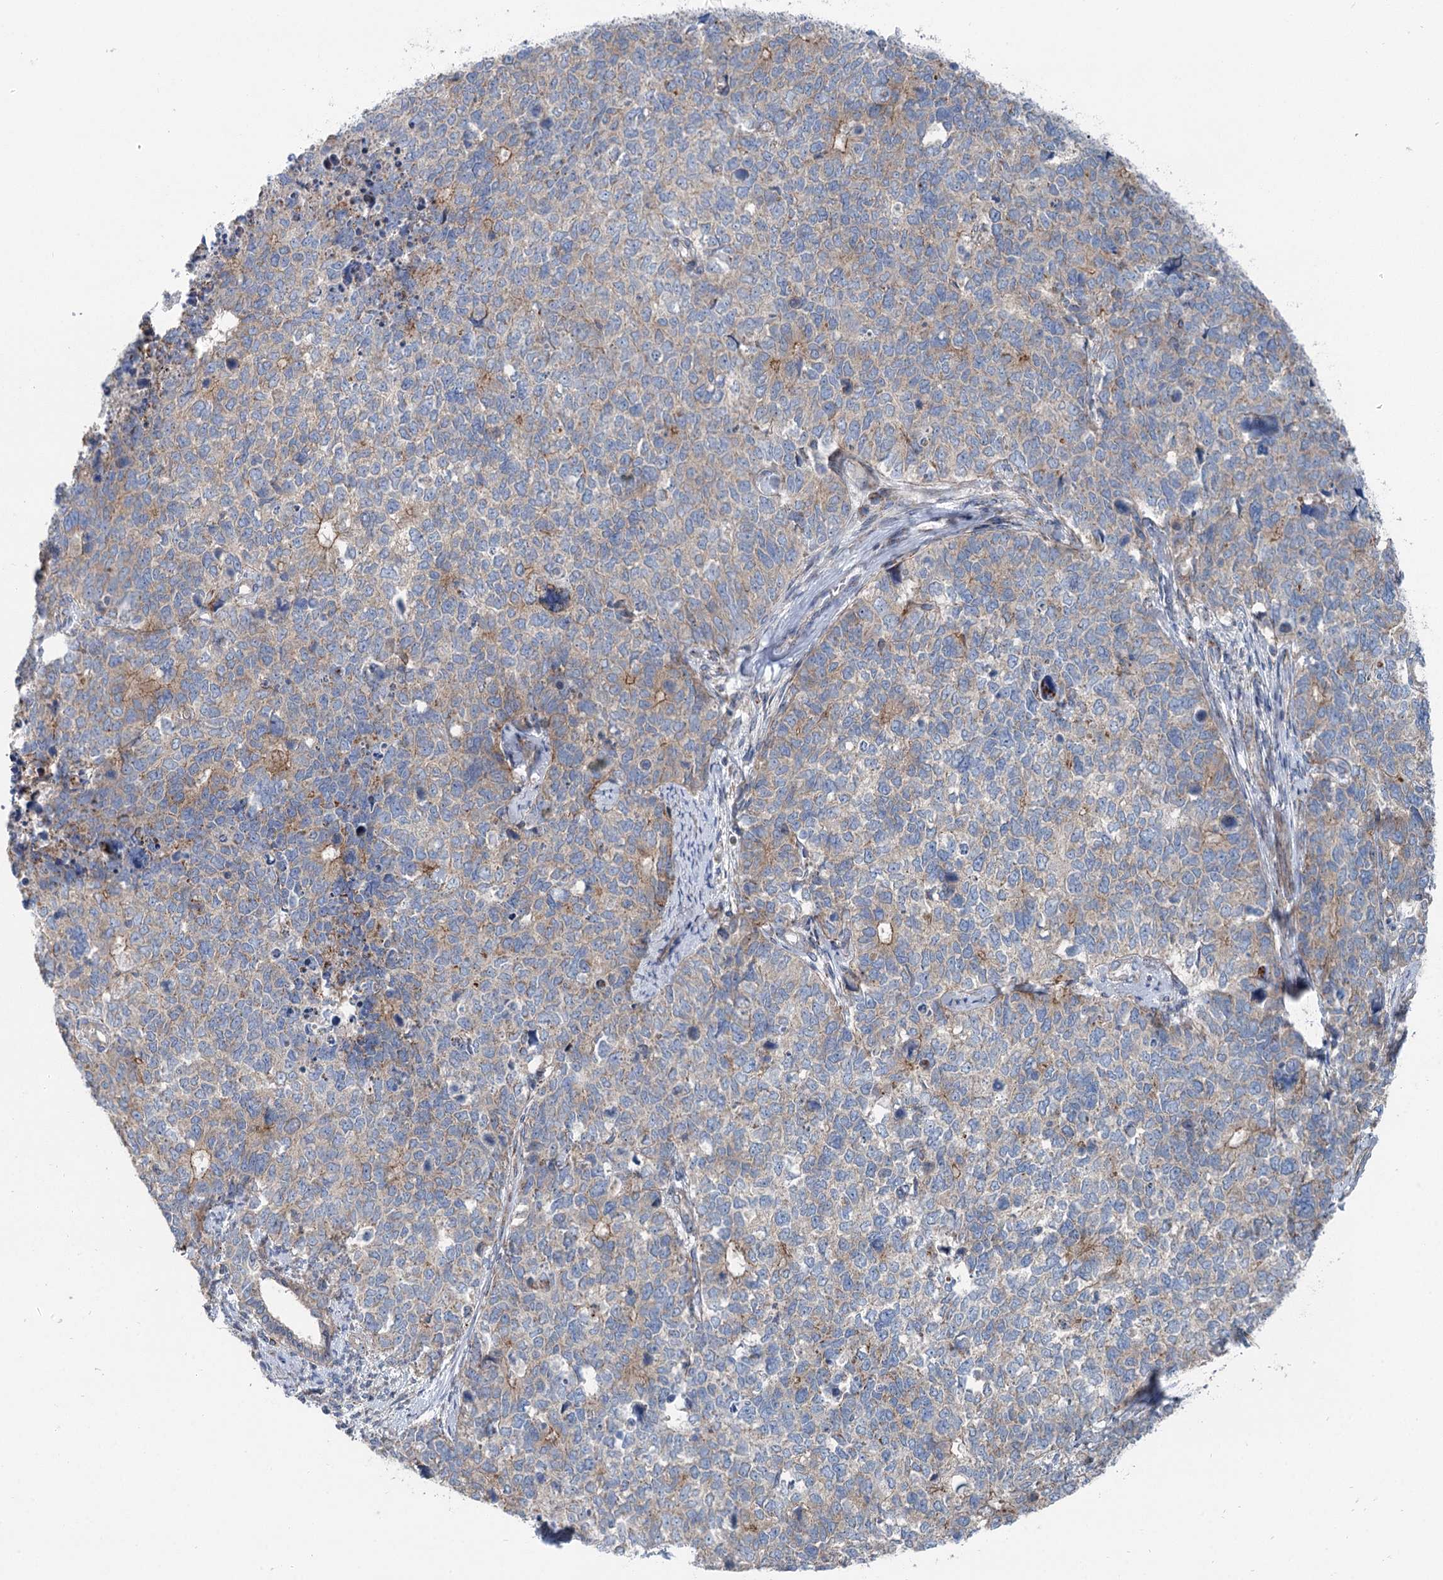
{"staining": {"intensity": "weak", "quantity": "<25%", "location": "cytoplasmic/membranous"}, "tissue": "cervical cancer", "cell_type": "Tumor cells", "image_type": "cancer", "snomed": [{"axis": "morphology", "description": "Squamous cell carcinoma, NOS"}, {"axis": "topography", "description": "Cervix"}], "caption": "Immunohistochemistry photomicrograph of neoplastic tissue: human cervical cancer stained with DAB (3,3'-diaminobenzidine) reveals no significant protein expression in tumor cells.", "gene": "MARK2", "patient": {"sex": "female", "age": 63}}